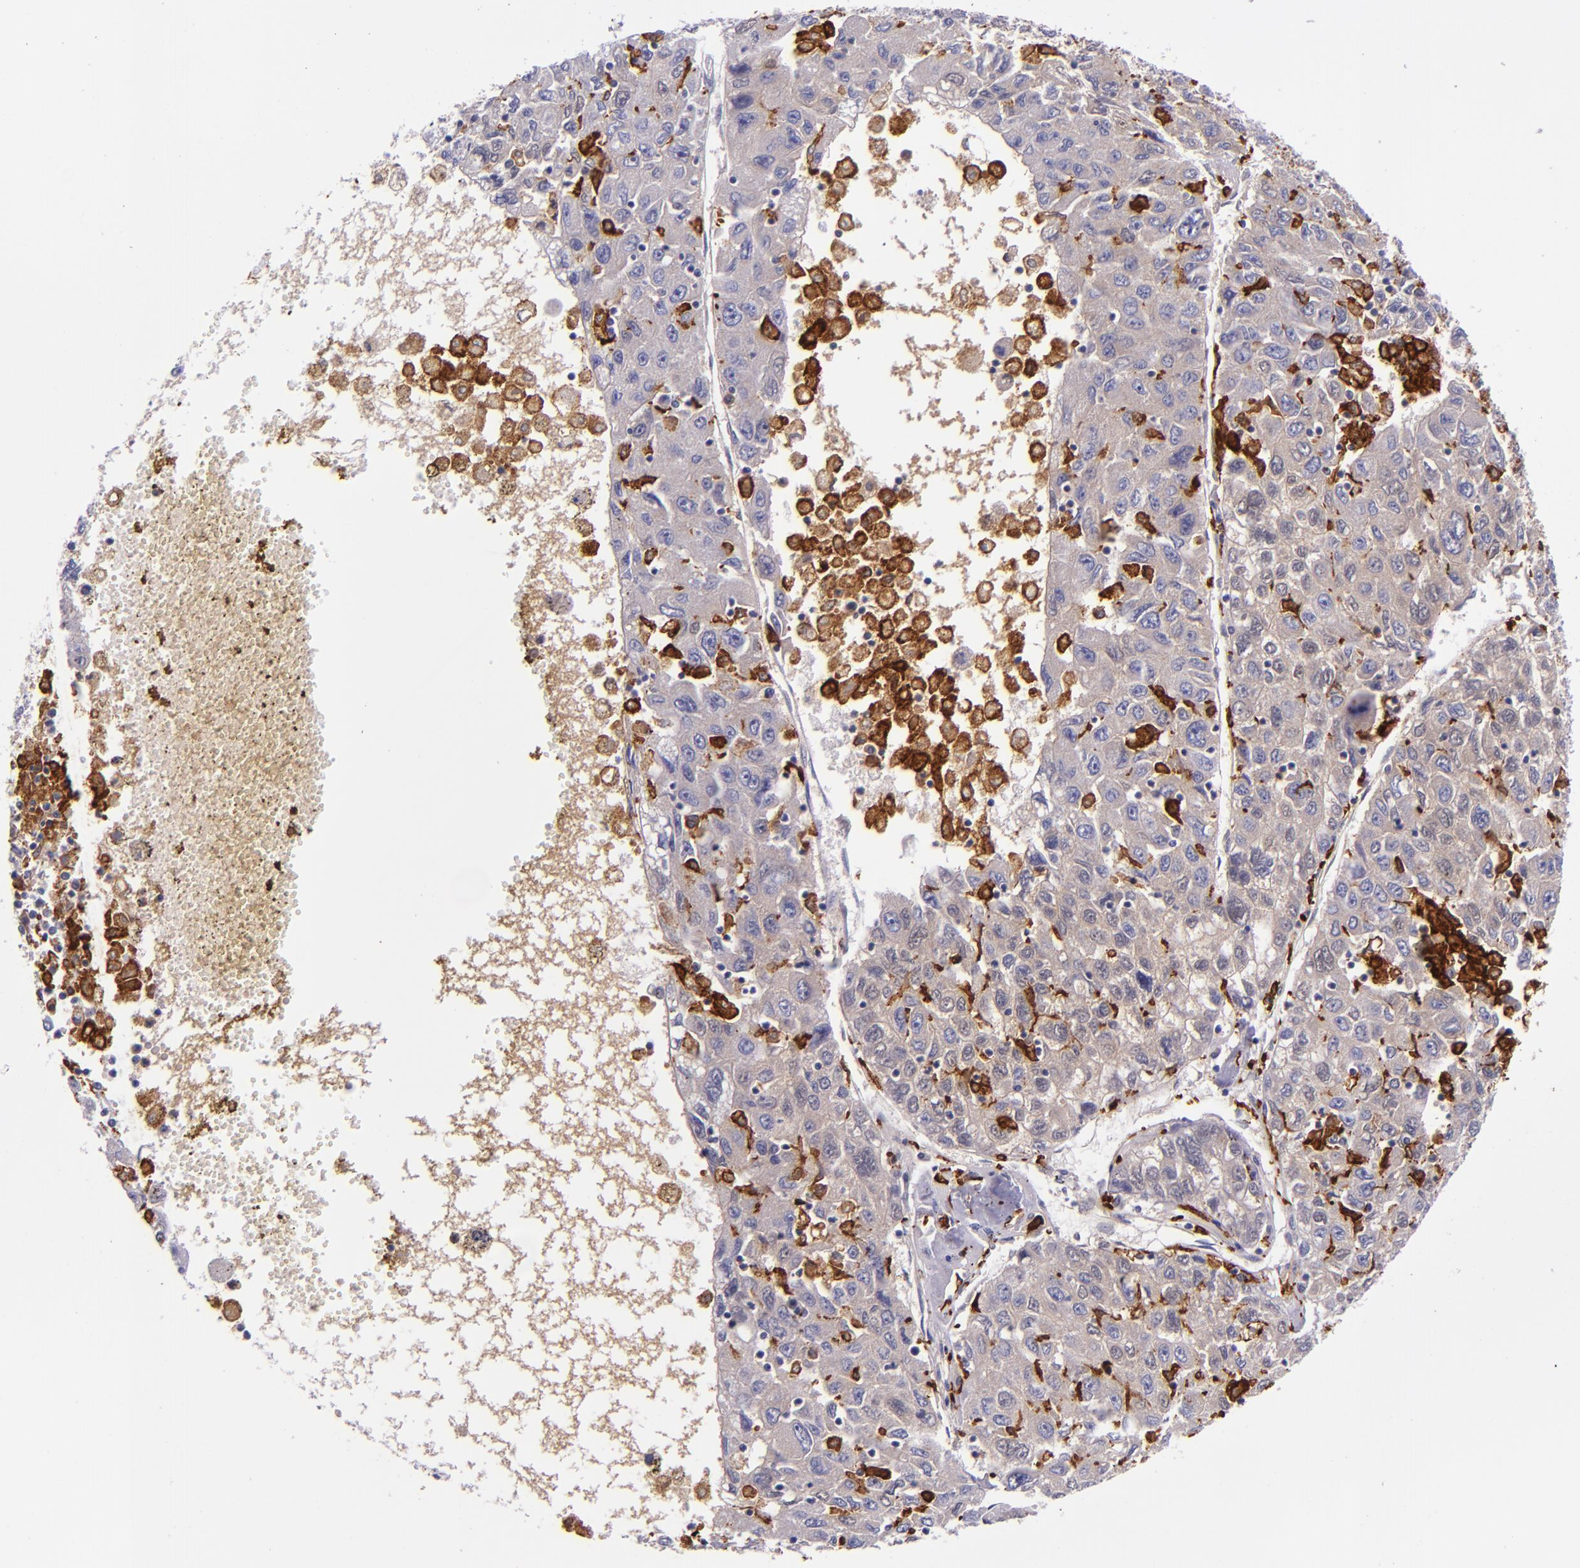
{"staining": {"intensity": "negative", "quantity": "none", "location": "none"}, "tissue": "liver cancer", "cell_type": "Tumor cells", "image_type": "cancer", "snomed": [{"axis": "morphology", "description": "Carcinoma, Hepatocellular, NOS"}, {"axis": "topography", "description": "Liver"}], "caption": "A histopathology image of human liver cancer (hepatocellular carcinoma) is negative for staining in tumor cells.", "gene": "CD163", "patient": {"sex": "male", "age": 49}}